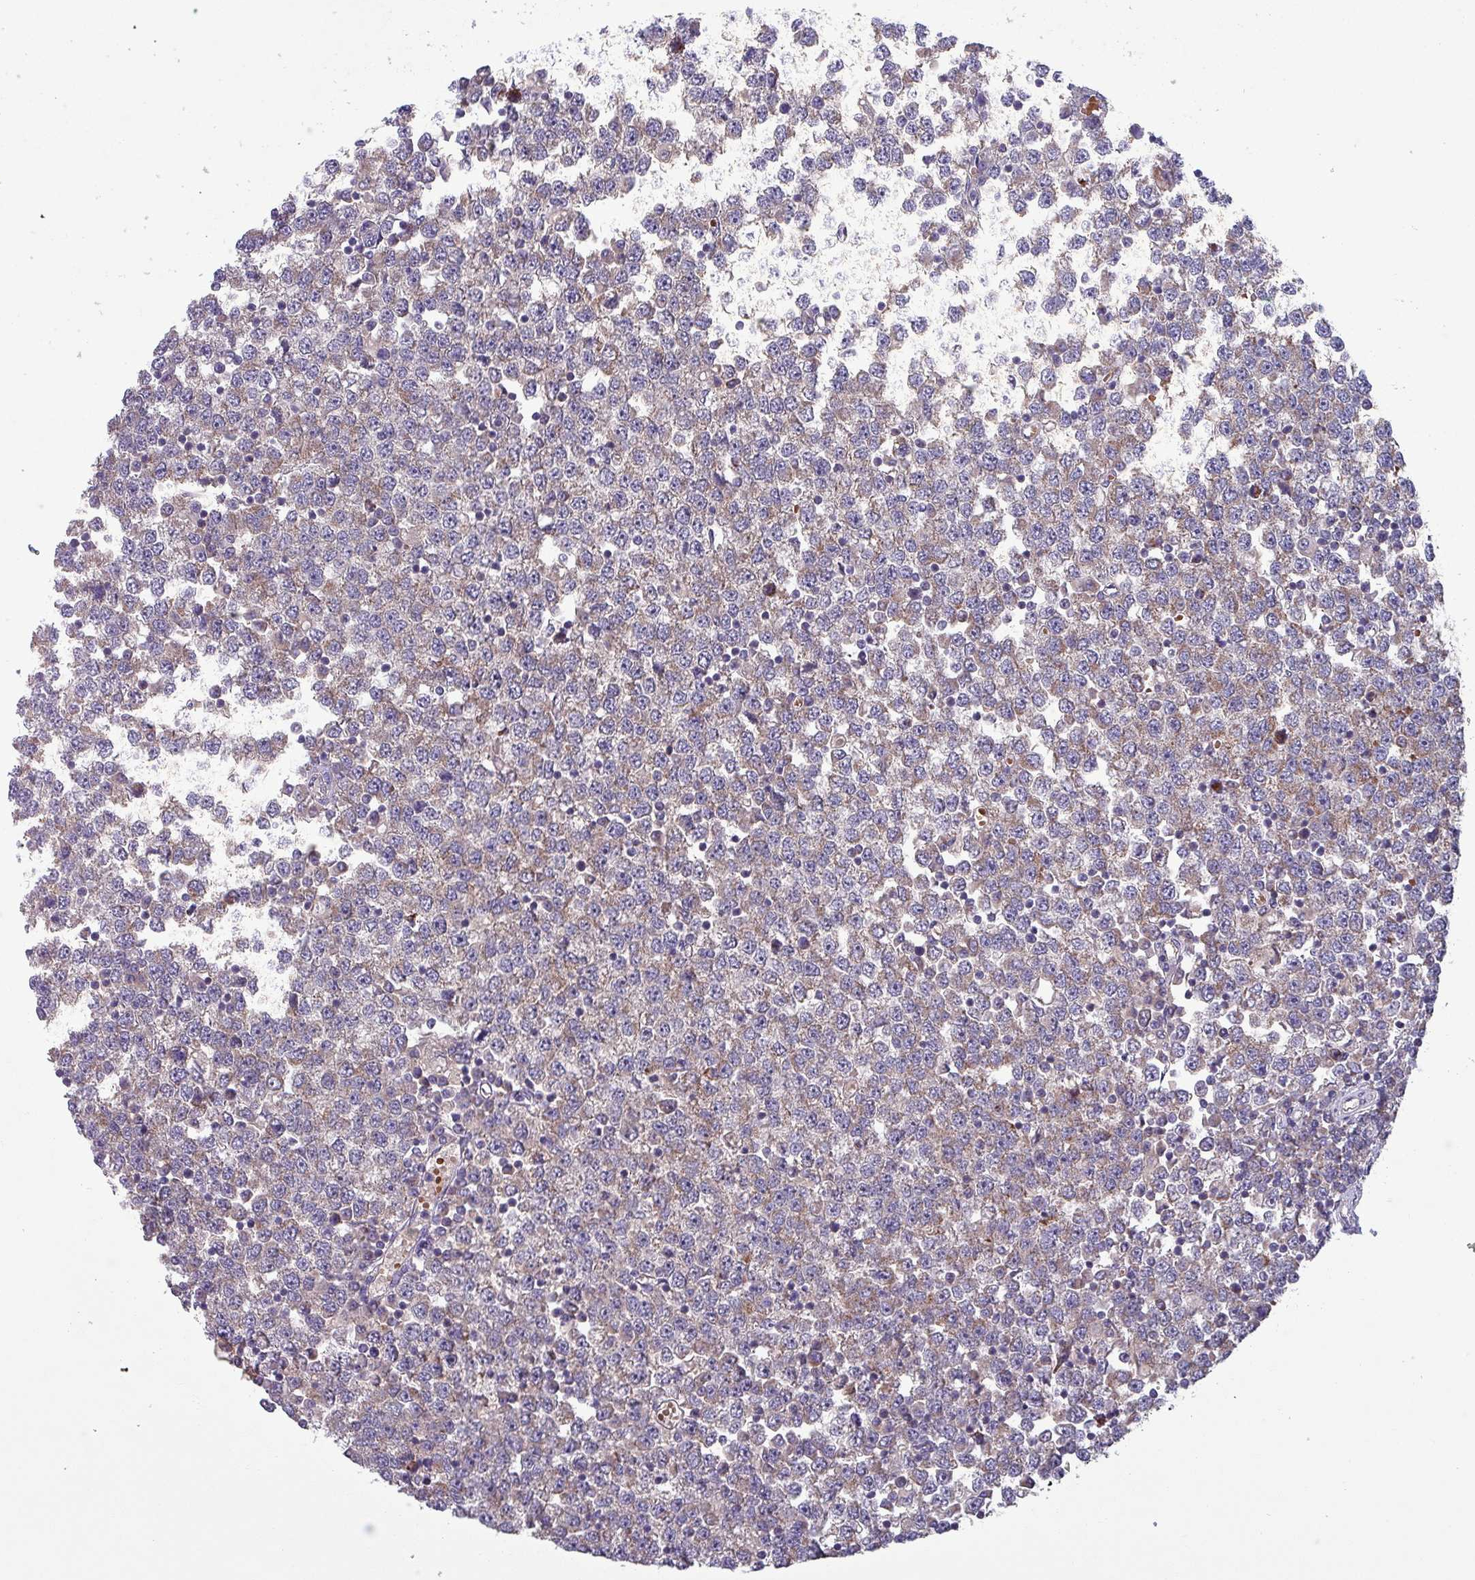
{"staining": {"intensity": "weak", "quantity": ">75%", "location": "cytoplasmic/membranous"}, "tissue": "testis cancer", "cell_type": "Tumor cells", "image_type": "cancer", "snomed": [{"axis": "morphology", "description": "Seminoma, NOS"}, {"axis": "topography", "description": "Testis"}], "caption": "A photomicrograph of testis cancer stained for a protein exhibits weak cytoplasmic/membranous brown staining in tumor cells.", "gene": "ZNF322", "patient": {"sex": "male", "age": 65}}